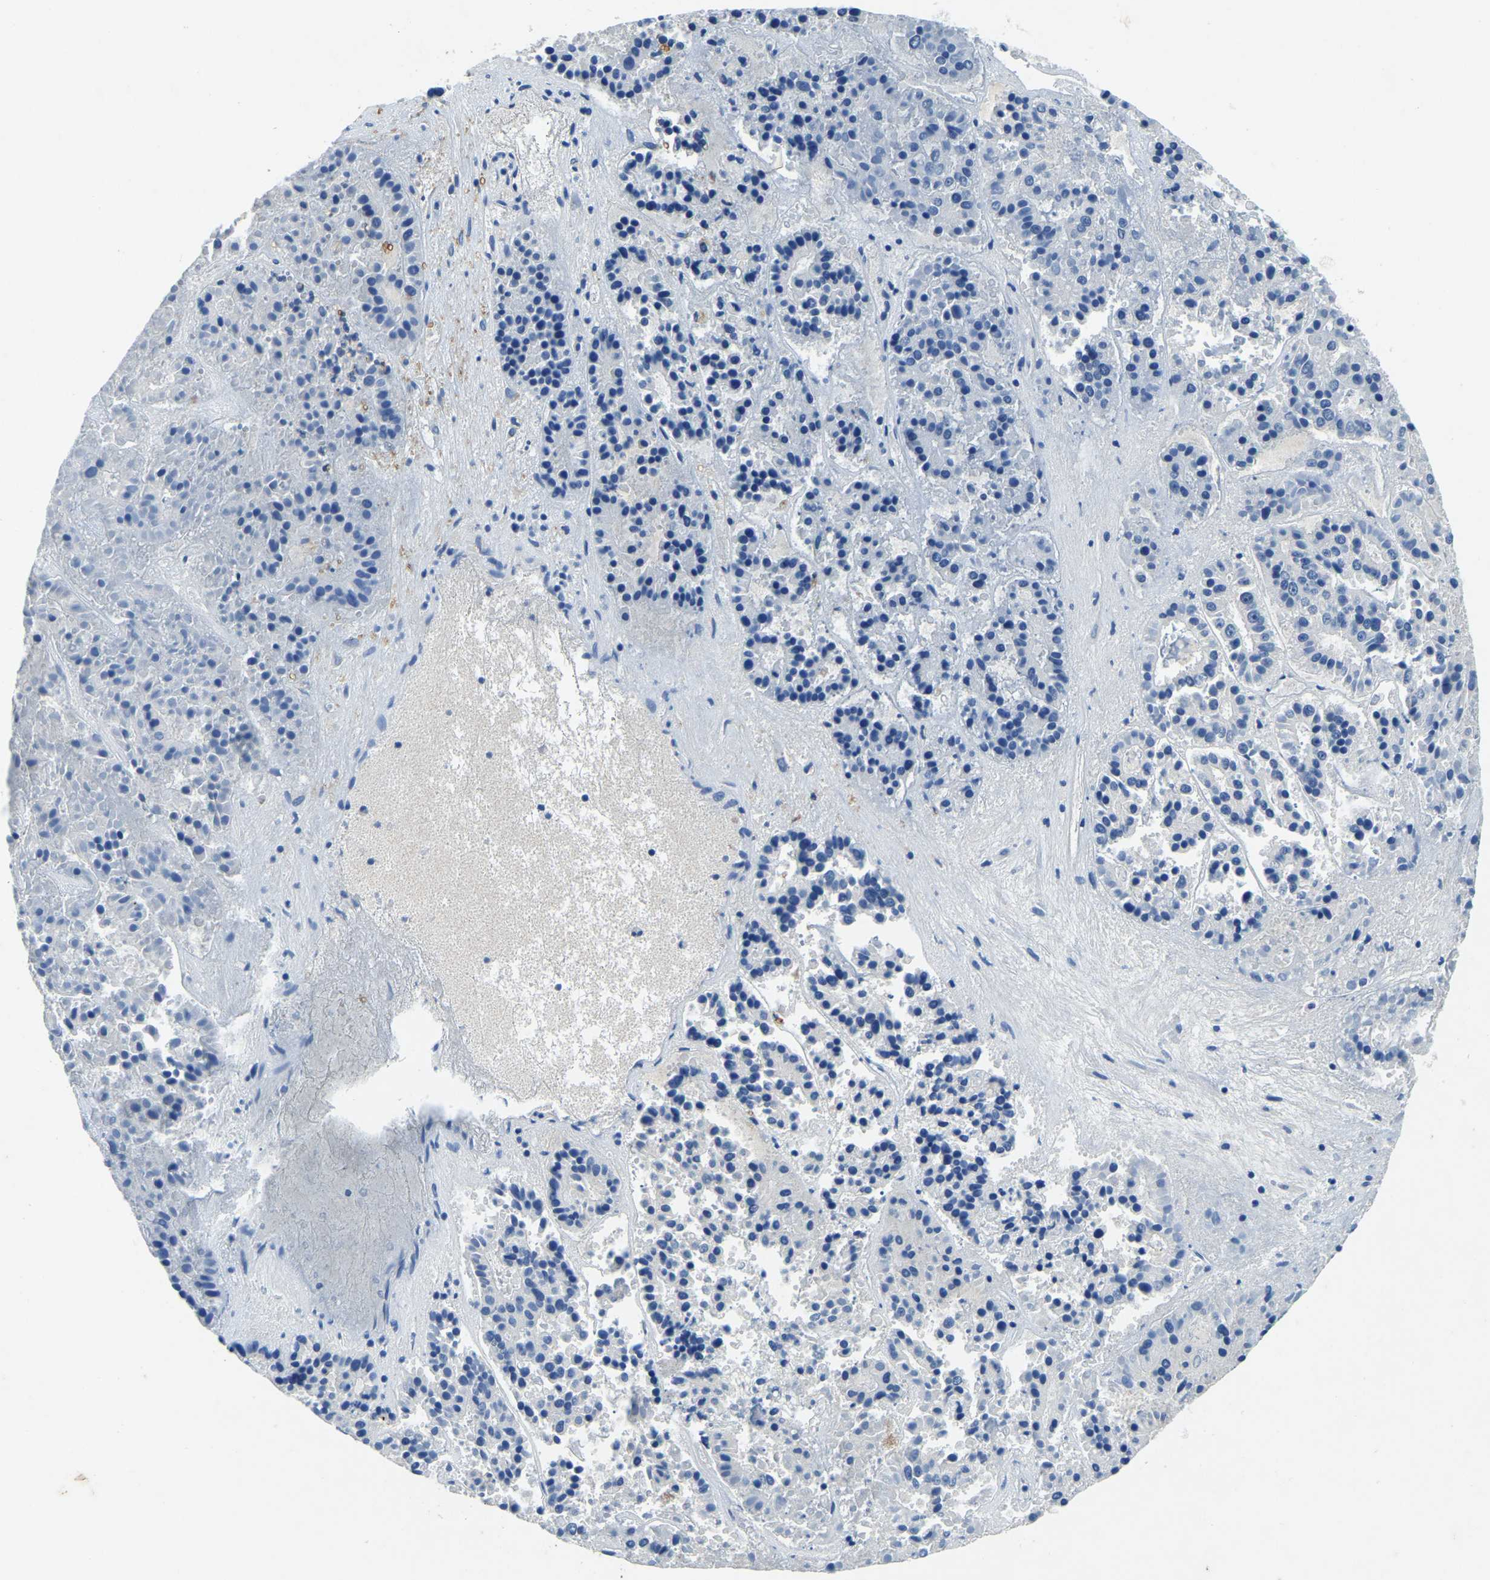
{"staining": {"intensity": "negative", "quantity": "none", "location": "none"}, "tissue": "pancreatic cancer", "cell_type": "Tumor cells", "image_type": "cancer", "snomed": [{"axis": "morphology", "description": "Adenocarcinoma, NOS"}, {"axis": "topography", "description": "Pancreas"}], "caption": "Pancreatic adenocarcinoma stained for a protein using immunohistochemistry (IHC) reveals no positivity tumor cells.", "gene": "UBN2", "patient": {"sex": "male", "age": 50}}